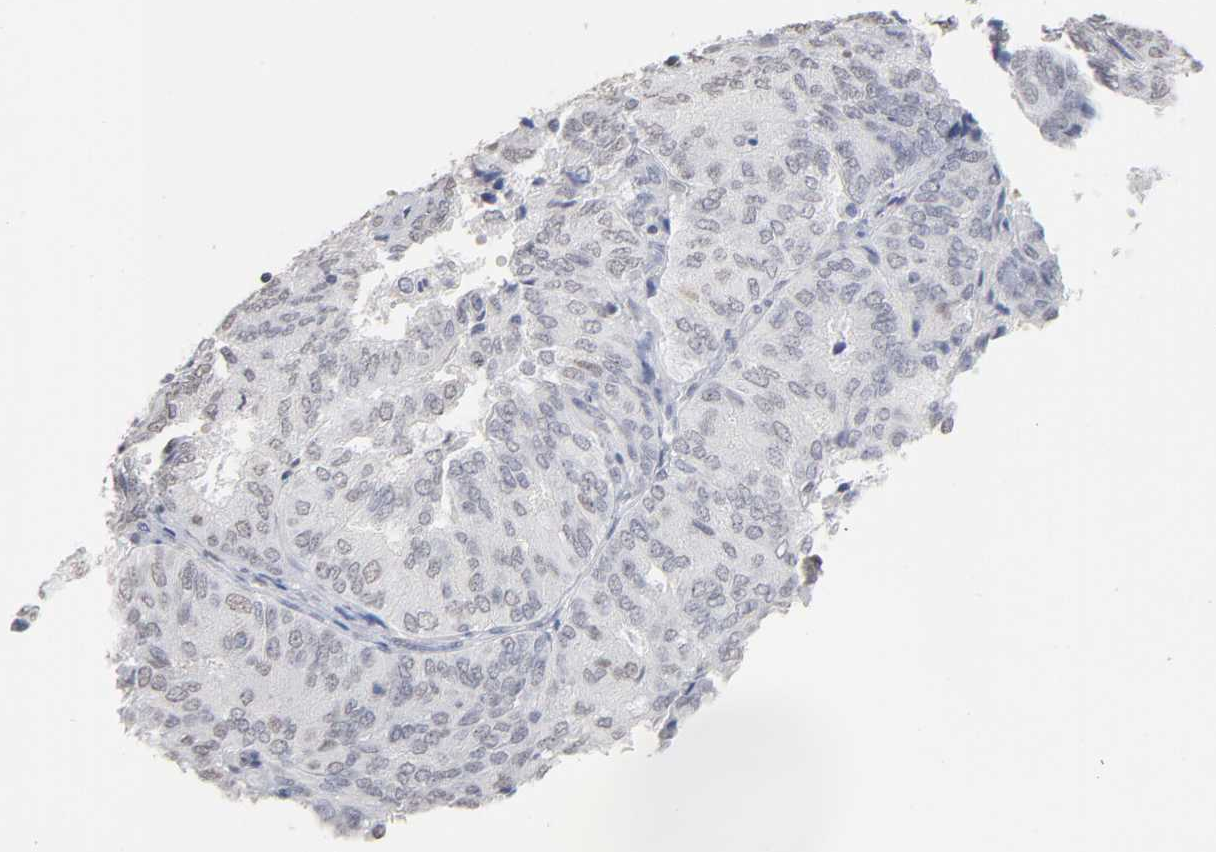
{"staining": {"intensity": "weak", "quantity": "<25%", "location": "cytoplasmic/membranous,nuclear"}, "tissue": "endometrial cancer", "cell_type": "Tumor cells", "image_type": "cancer", "snomed": [{"axis": "morphology", "description": "Adenocarcinoma, NOS"}, {"axis": "topography", "description": "Uterus"}], "caption": "A high-resolution image shows immunohistochemistry staining of adenocarcinoma (endometrial), which reveals no significant staining in tumor cells. The staining is performed using DAB brown chromogen with nuclei counter-stained in using hematoxylin.", "gene": "CRABP2", "patient": {"sex": "female", "age": 60}}